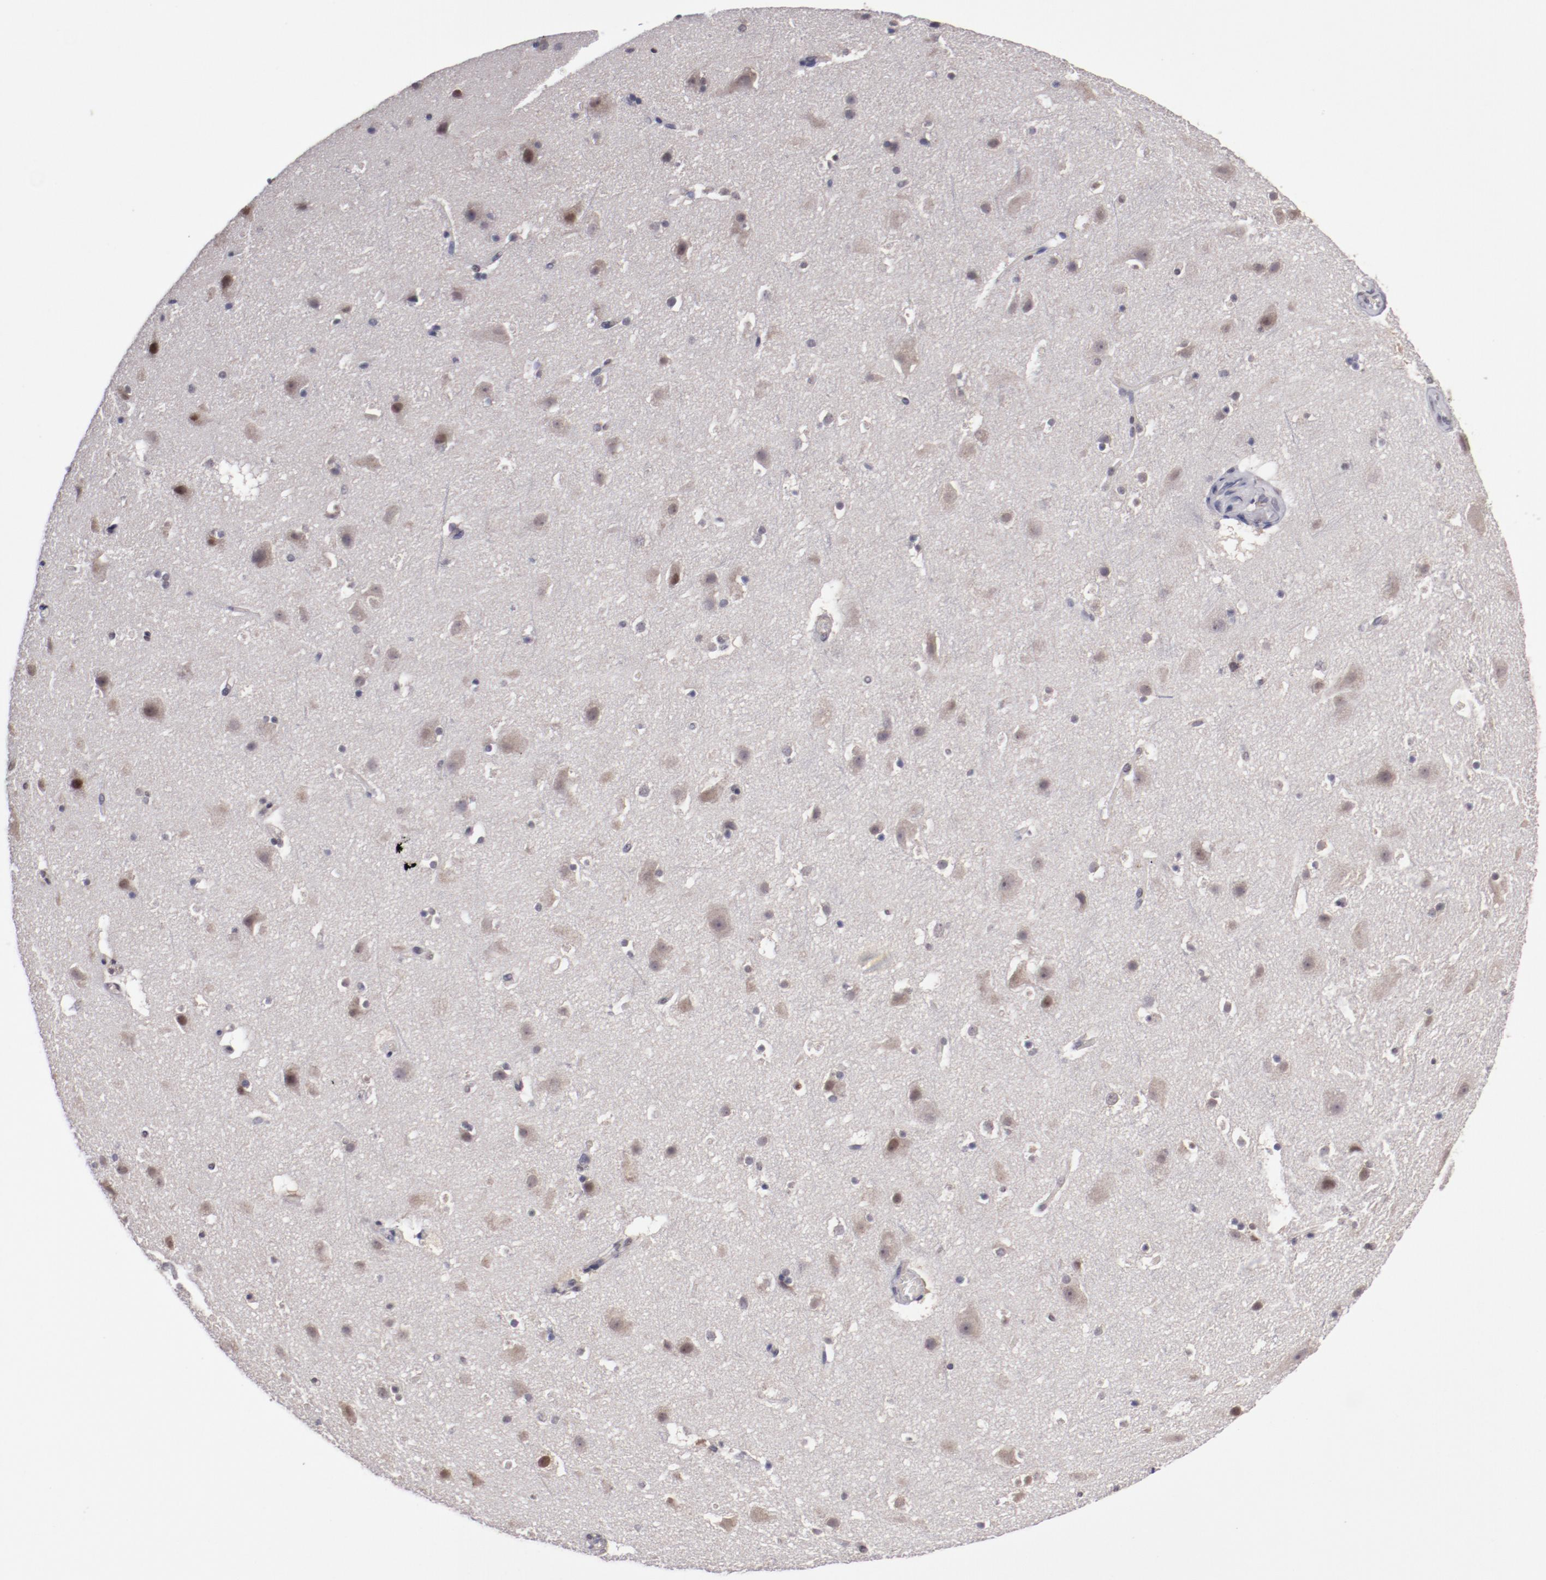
{"staining": {"intensity": "negative", "quantity": "none", "location": "none"}, "tissue": "cerebral cortex", "cell_type": "Endothelial cells", "image_type": "normal", "snomed": [{"axis": "morphology", "description": "Normal tissue, NOS"}, {"axis": "topography", "description": "Cerebral cortex"}], "caption": "Endothelial cells show no significant protein staining in benign cerebral cortex. (Immunohistochemistry, brightfield microscopy, high magnification).", "gene": "ARNT", "patient": {"sex": "male", "age": 45}}